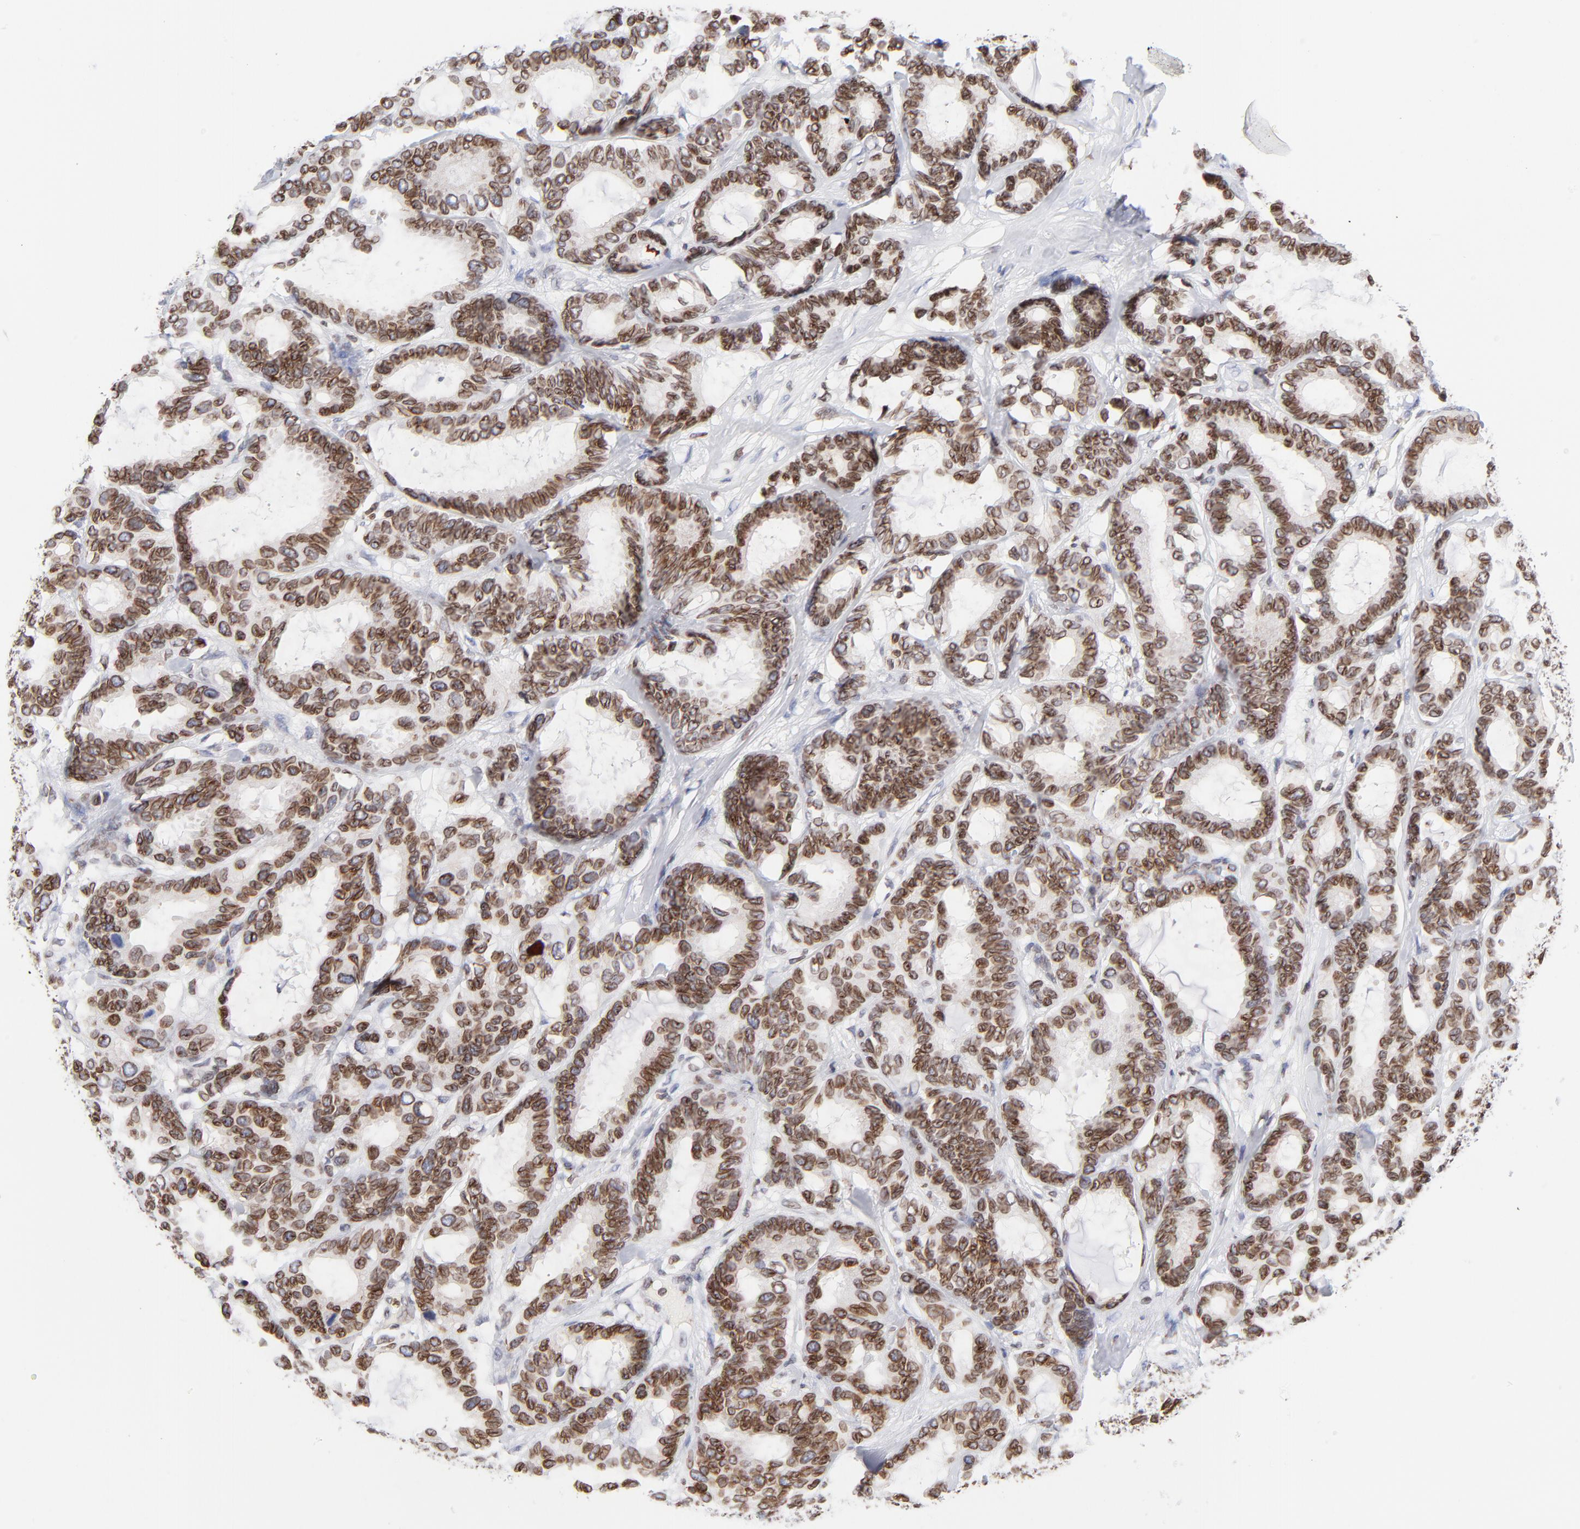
{"staining": {"intensity": "strong", "quantity": ">75%", "location": "cytoplasmic/membranous,nuclear"}, "tissue": "breast cancer", "cell_type": "Tumor cells", "image_type": "cancer", "snomed": [{"axis": "morphology", "description": "Duct carcinoma"}, {"axis": "topography", "description": "Breast"}], "caption": "The image reveals immunohistochemical staining of breast invasive ductal carcinoma. There is strong cytoplasmic/membranous and nuclear staining is seen in approximately >75% of tumor cells.", "gene": "THAP7", "patient": {"sex": "female", "age": 87}}